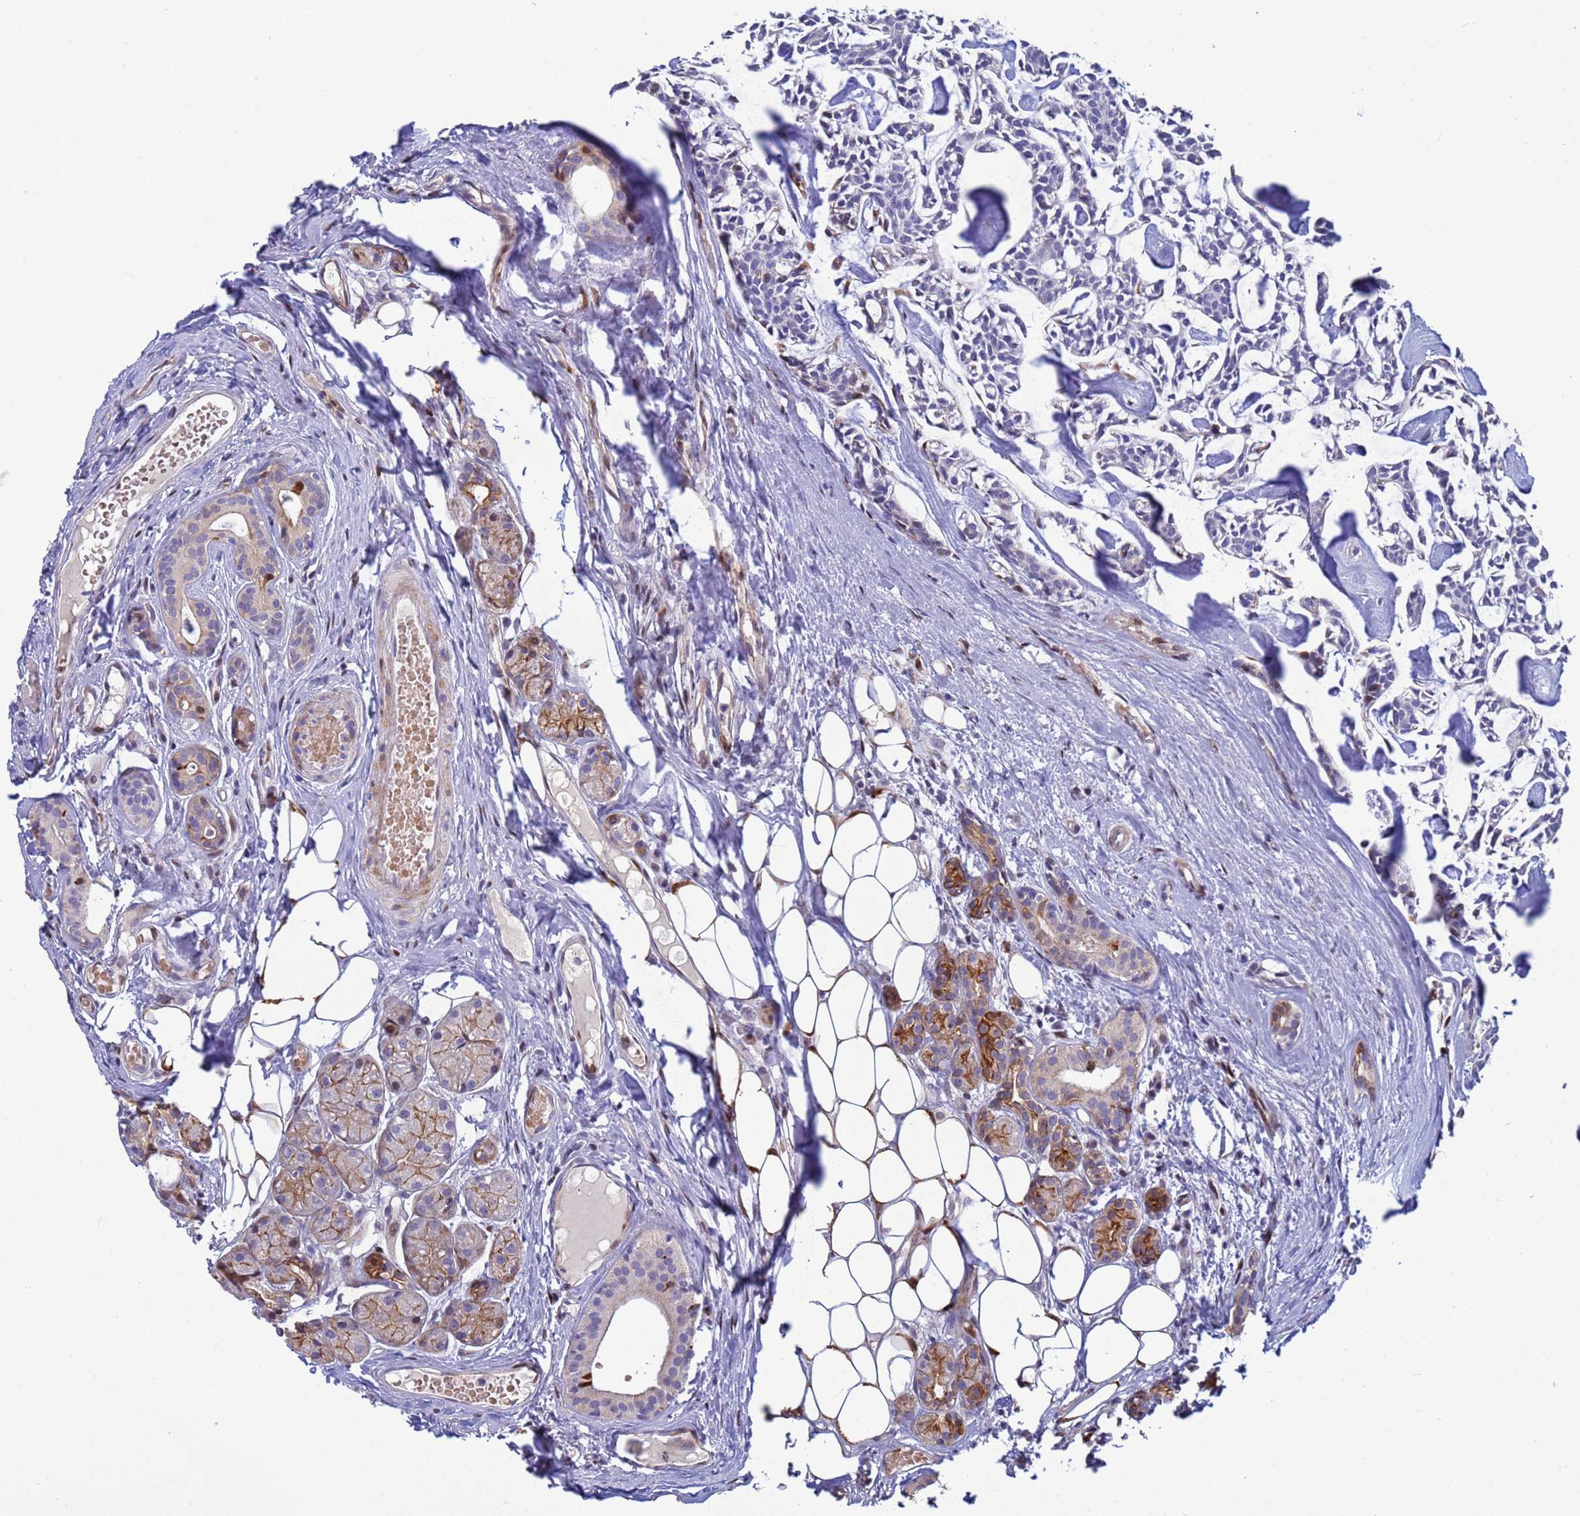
{"staining": {"intensity": "negative", "quantity": "none", "location": "none"}, "tissue": "head and neck cancer", "cell_type": "Tumor cells", "image_type": "cancer", "snomed": [{"axis": "morphology", "description": "Adenocarcinoma, NOS"}, {"axis": "topography", "description": "Salivary gland"}, {"axis": "topography", "description": "Head-Neck"}], "caption": "IHC of human adenocarcinoma (head and neck) shows no positivity in tumor cells.", "gene": "PPP6R1", "patient": {"sex": "male", "age": 55}}